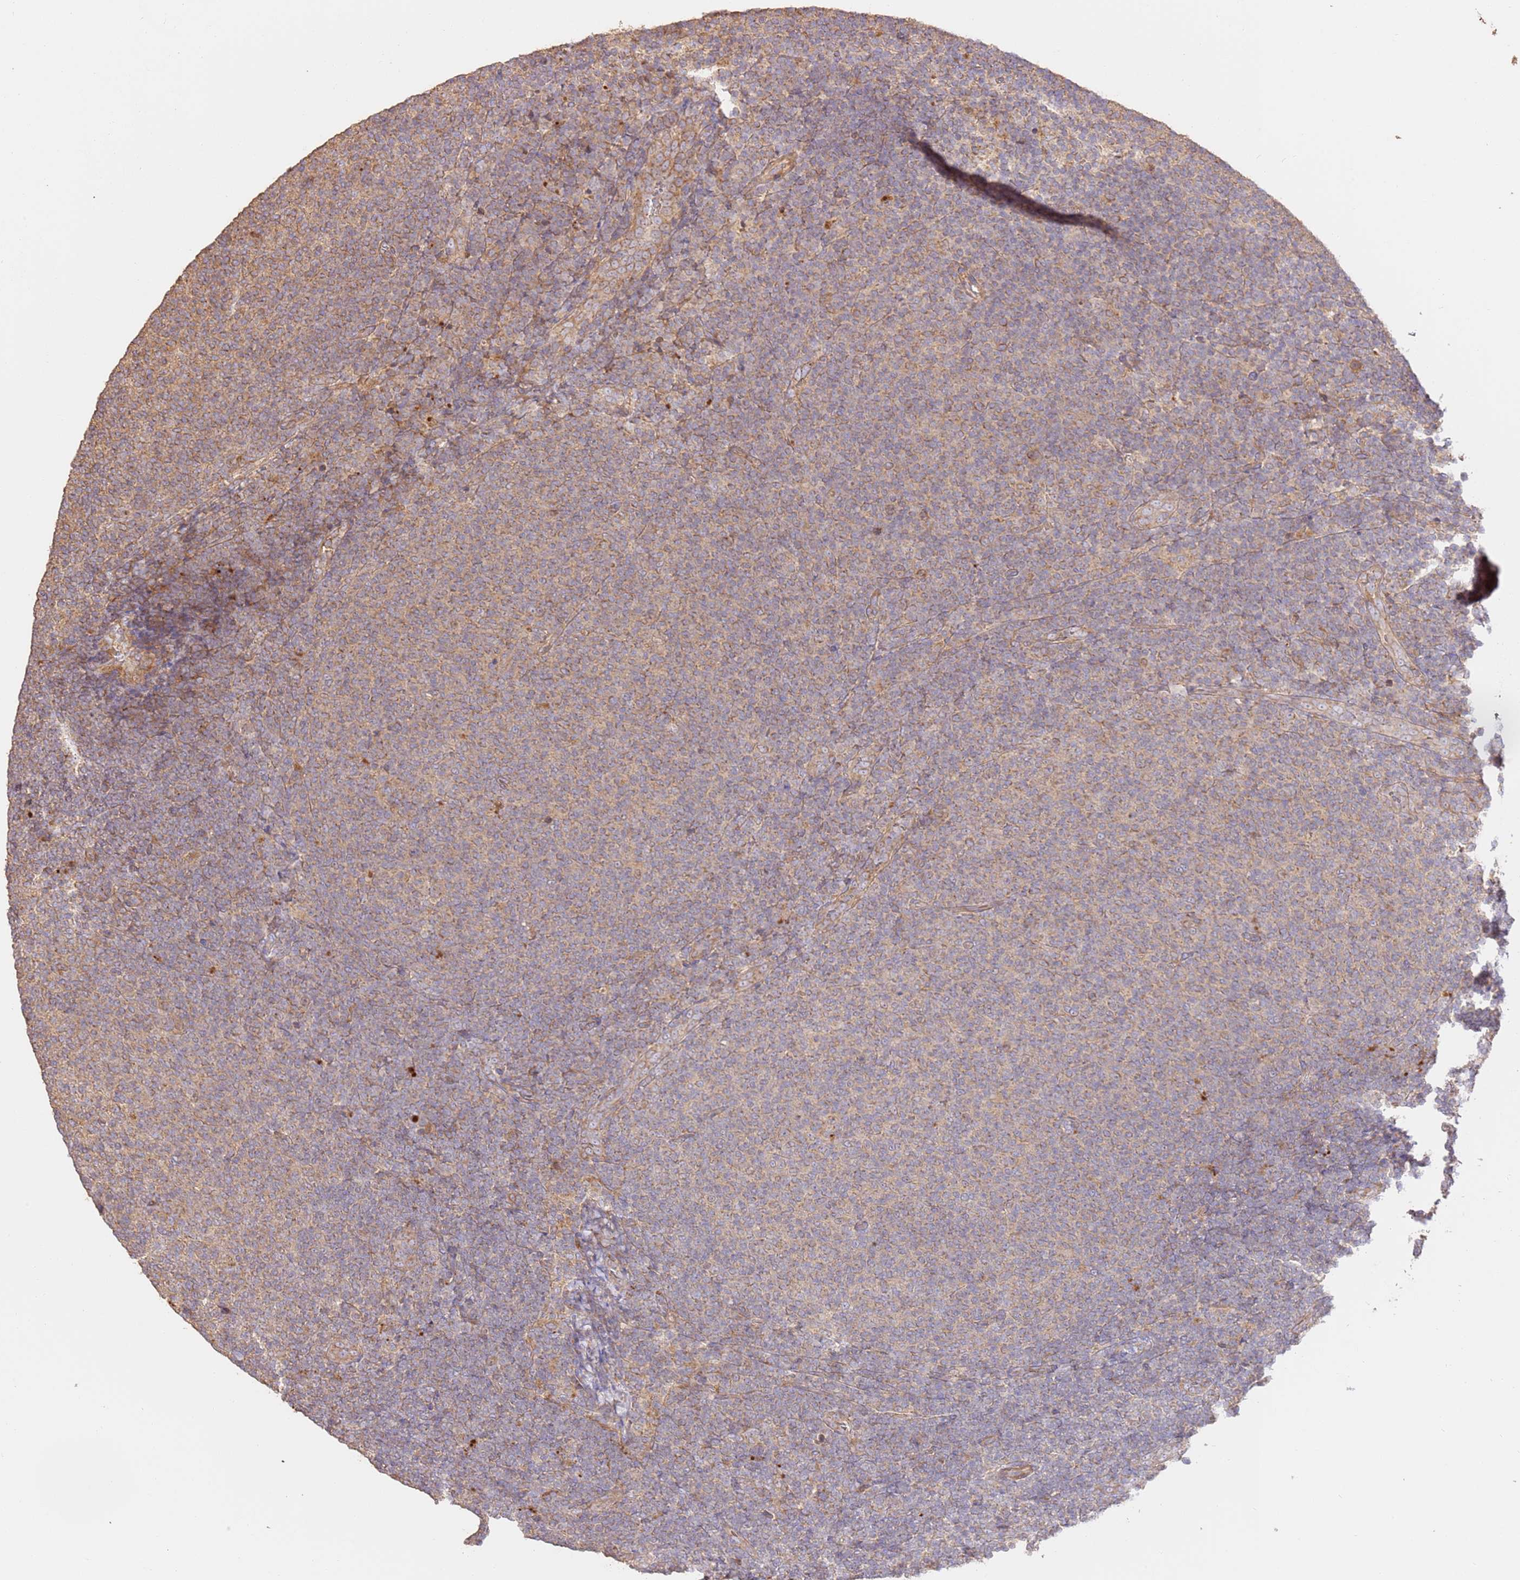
{"staining": {"intensity": "weak", "quantity": "25%-75%", "location": "cytoplasmic/membranous"}, "tissue": "lymphoma", "cell_type": "Tumor cells", "image_type": "cancer", "snomed": [{"axis": "morphology", "description": "Malignant lymphoma, non-Hodgkin's type, Low grade"}, {"axis": "topography", "description": "Lymph node"}], "caption": "There is low levels of weak cytoplasmic/membranous staining in tumor cells of low-grade malignant lymphoma, non-Hodgkin's type, as demonstrated by immunohistochemical staining (brown color).", "gene": "CEP55", "patient": {"sex": "male", "age": 66}}